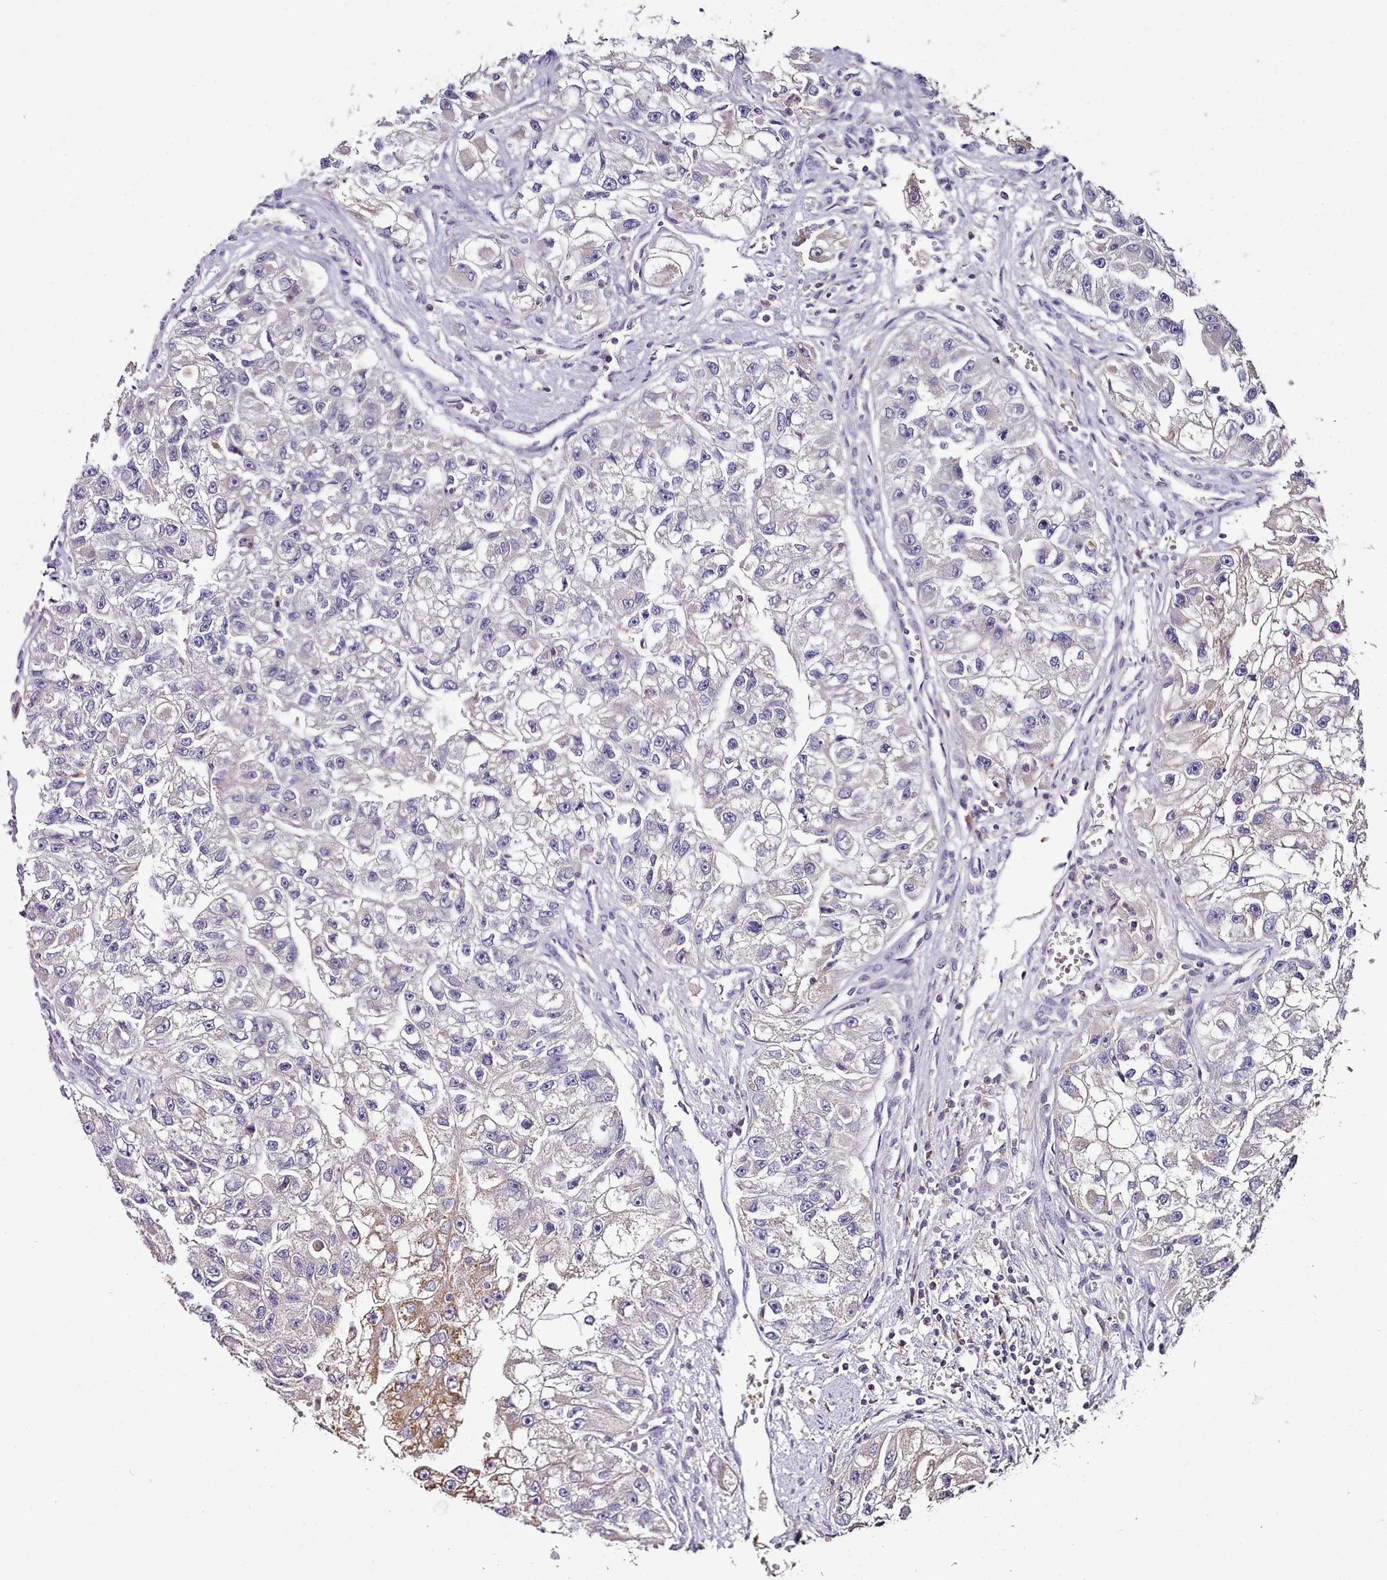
{"staining": {"intensity": "negative", "quantity": "none", "location": "none"}, "tissue": "renal cancer", "cell_type": "Tumor cells", "image_type": "cancer", "snomed": [{"axis": "morphology", "description": "Adenocarcinoma, NOS"}, {"axis": "topography", "description": "Kidney"}], "caption": "A photomicrograph of renal cancer (adenocarcinoma) stained for a protein reveals no brown staining in tumor cells.", "gene": "ACSS1", "patient": {"sex": "male", "age": 63}}